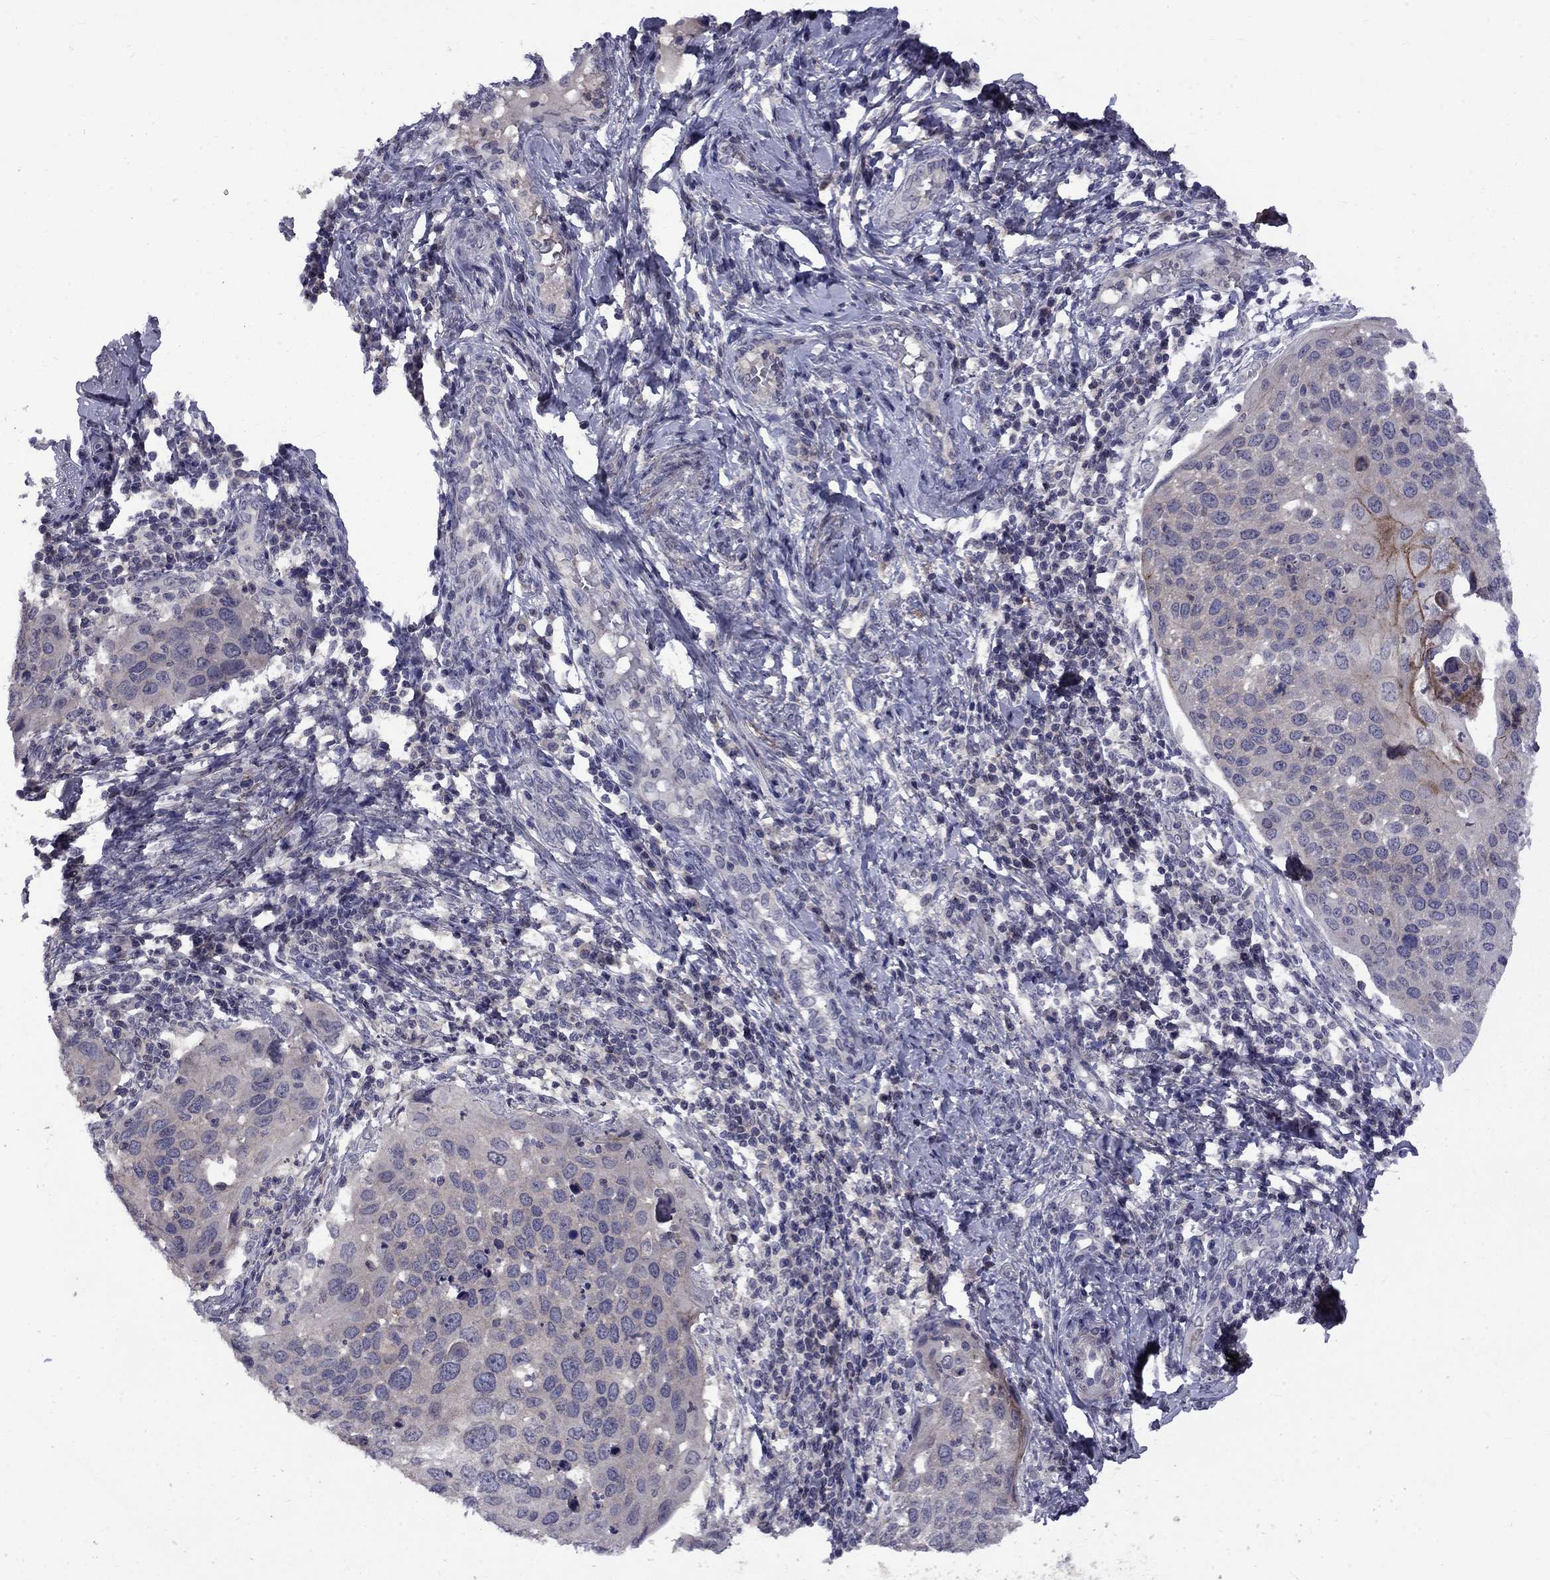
{"staining": {"intensity": "weak", "quantity": "<25%", "location": "cytoplasmic/membranous"}, "tissue": "cervical cancer", "cell_type": "Tumor cells", "image_type": "cancer", "snomed": [{"axis": "morphology", "description": "Squamous cell carcinoma, NOS"}, {"axis": "topography", "description": "Cervix"}], "caption": "The micrograph demonstrates no significant staining in tumor cells of cervical squamous cell carcinoma.", "gene": "SNTA1", "patient": {"sex": "female", "age": 54}}